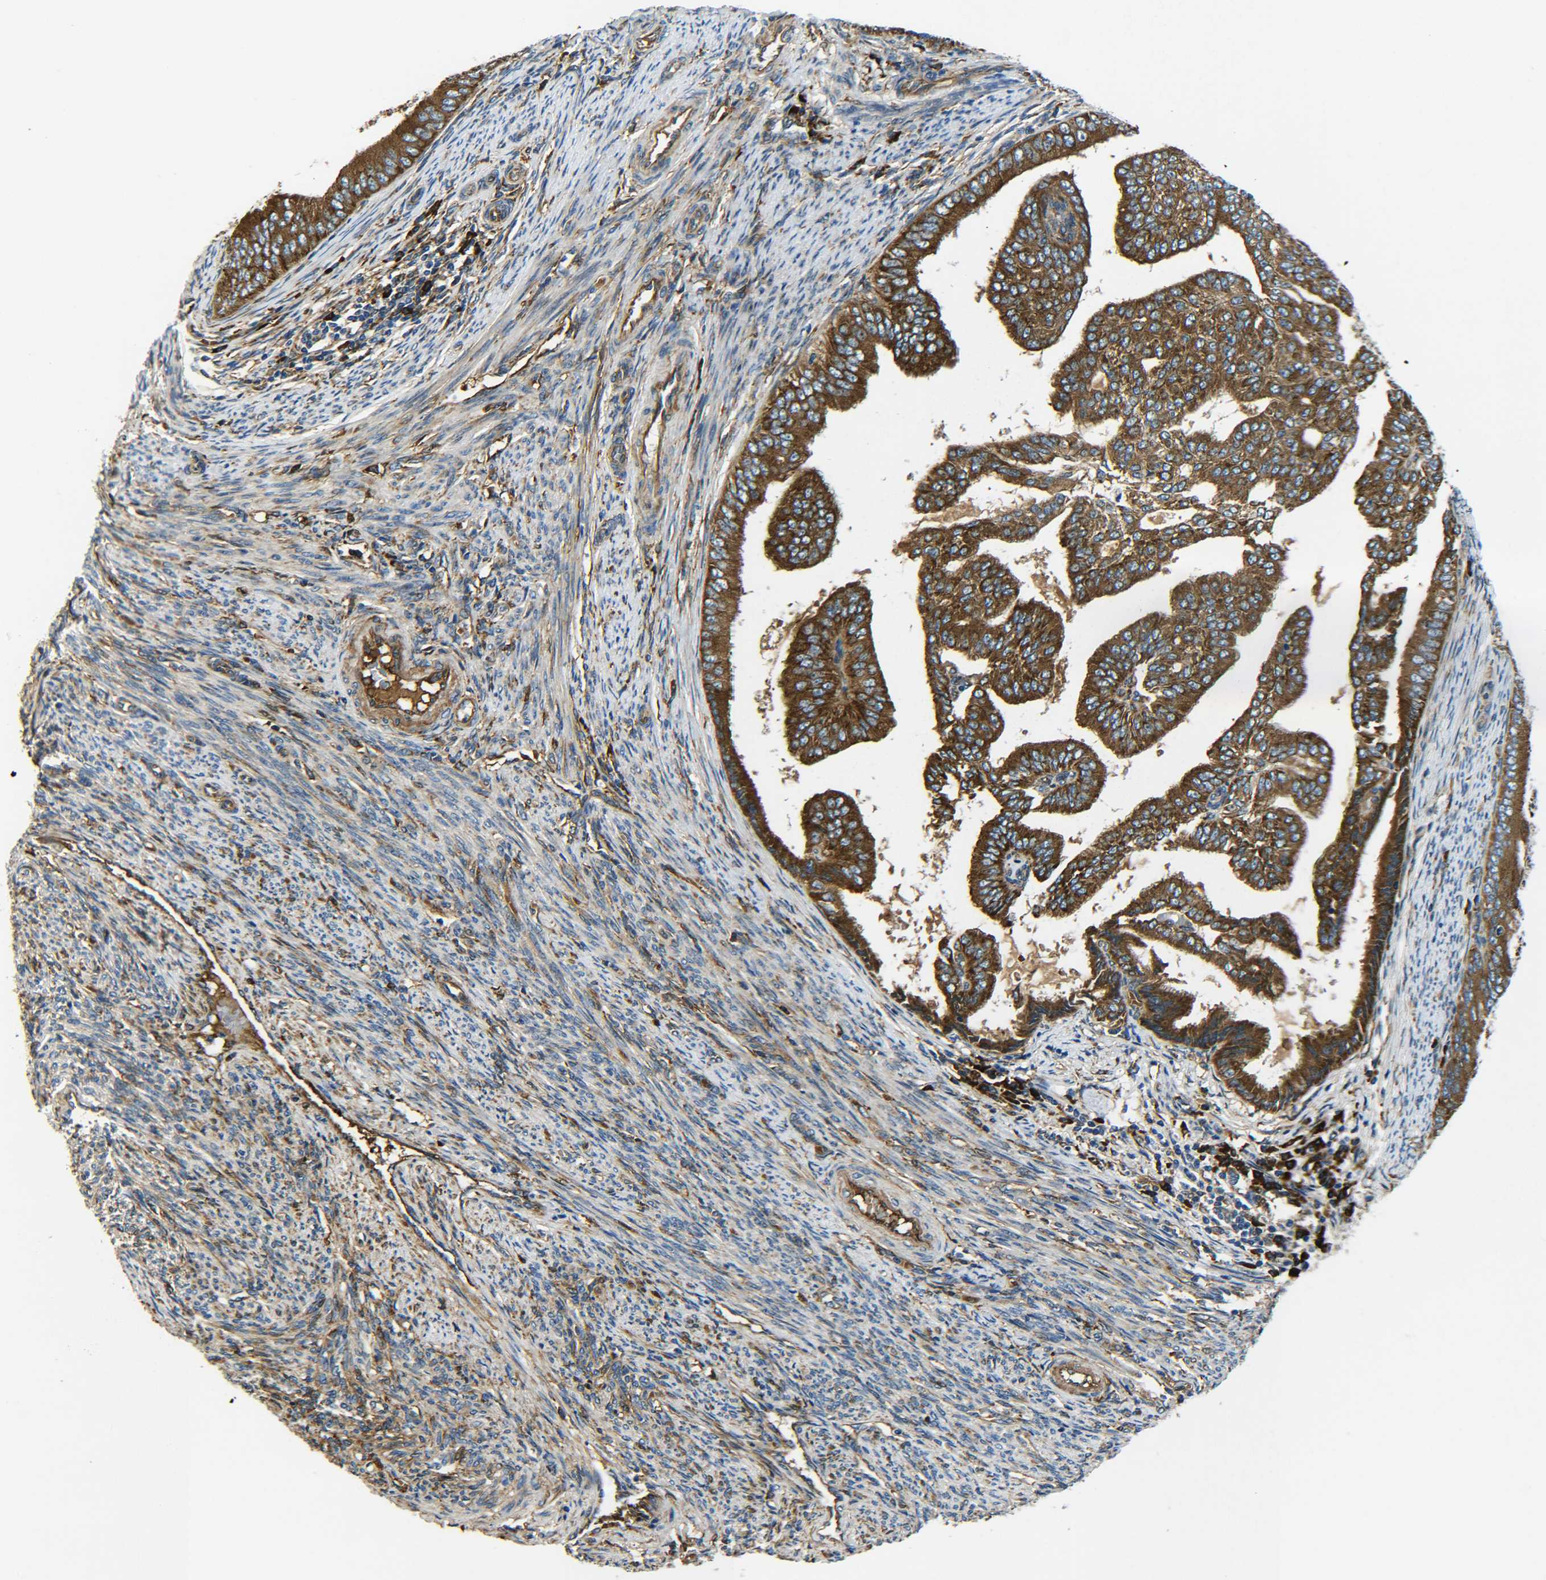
{"staining": {"intensity": "strong", "quantity": ">75%", "location": "cytoplasmic/membranous"}, "tissue": "endometrial cancer", "cell_type": "Tumor cells", "image_type": "cancer", "snomed": [{"axis": "morphology", "description": "Adenocarcinoma, NOS"}, {"axis": "topography", "description": "Endometrium"}], "caption": "This is an image of immunohistochemistry staining of endometrial cancer, which shows strong expression in the cytoplasmic/membranous of tumor cells.", "gene": "PREB", "patient": {"sex": "female", "age": 58}}